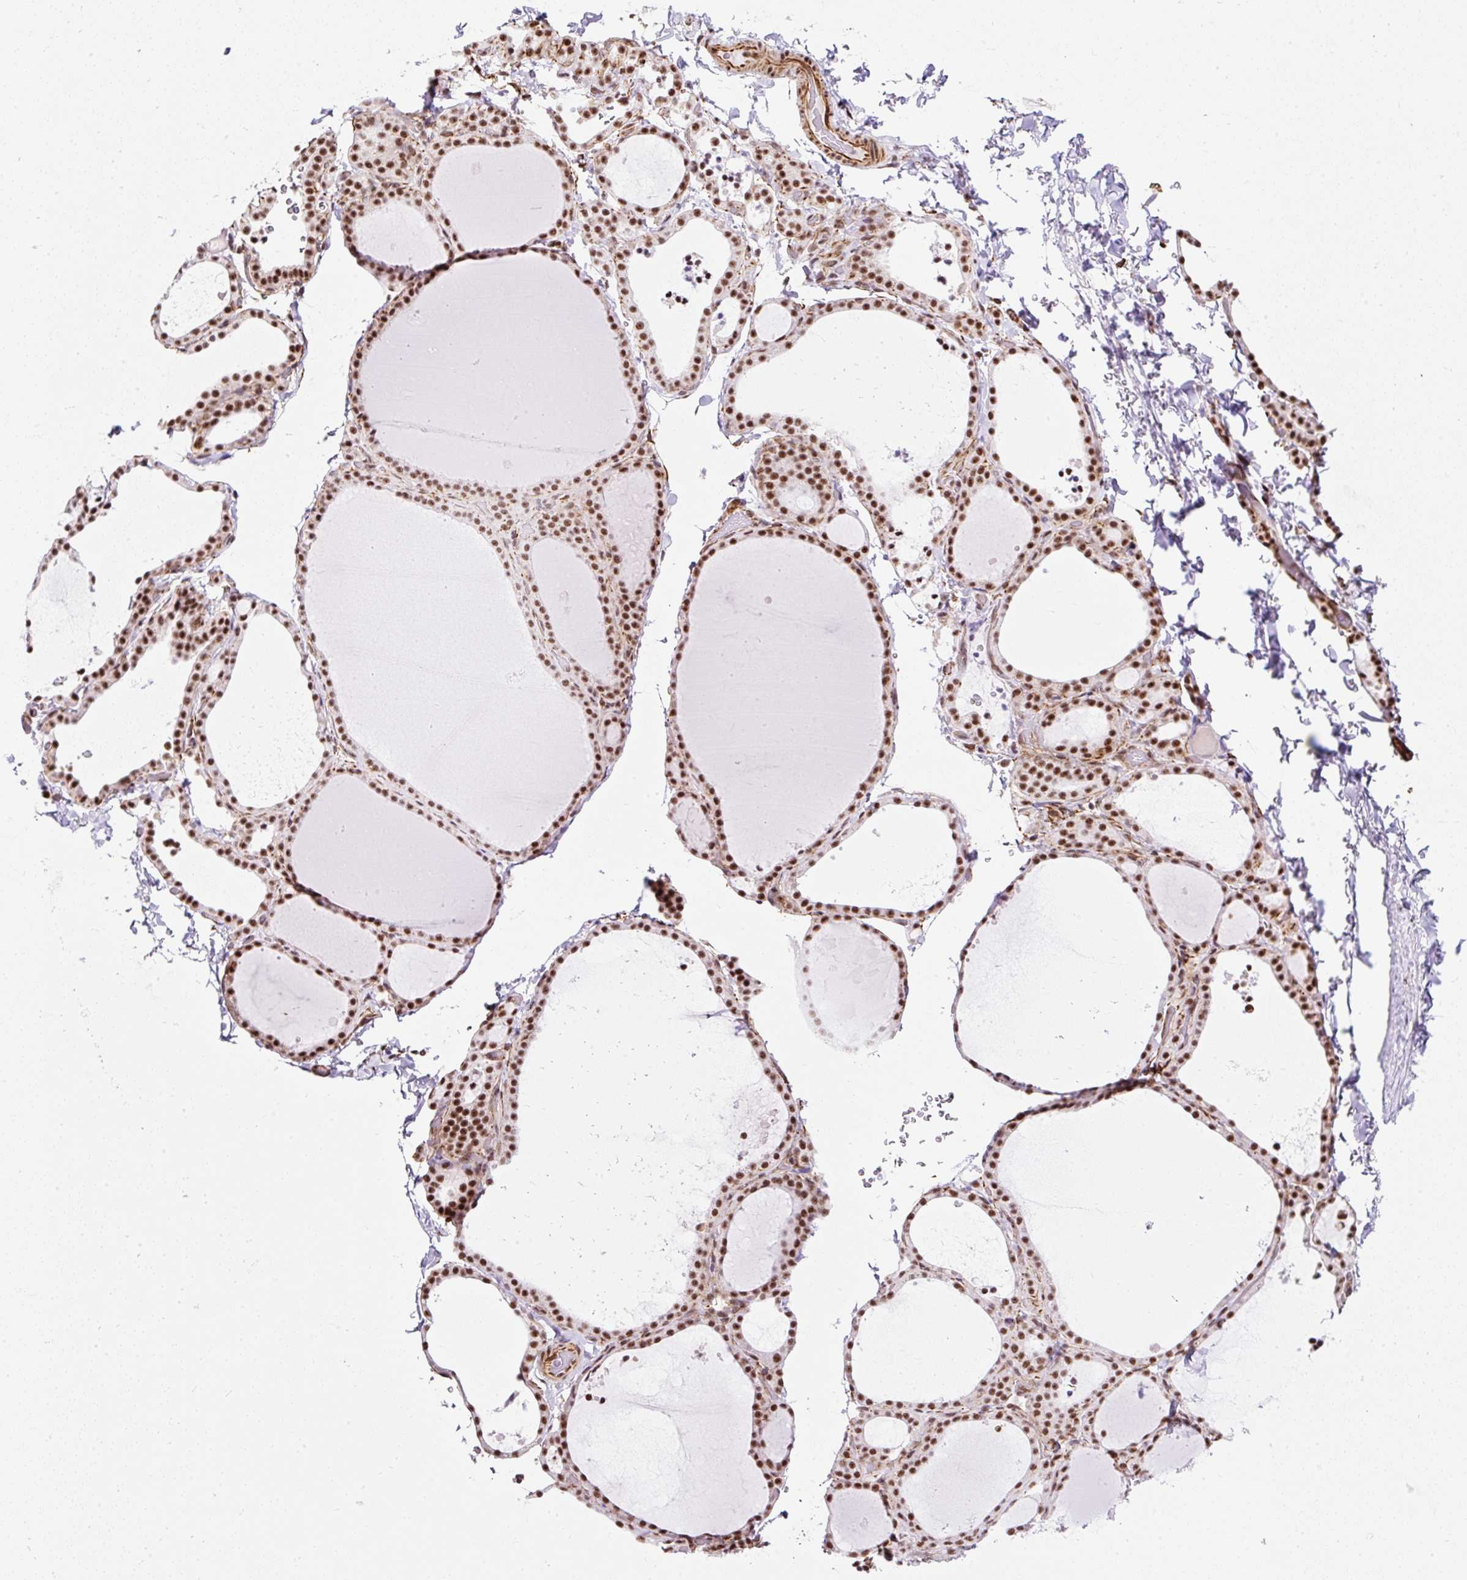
{"staining": {"intensity": "strong", "quantity": ">75%", "location": "nuclear"}, "tissue": "thyroid gland", "cell_type": "Glandular cells", "image_type": "normal", "snomed": [{"axis": "morphology", "description": "Normal tissue, NOS"}, {"axis": "topography", "description": "Thyroid gland"}], "caption": "DAB immunohistochemical staining of benign human thyroid gland exhibits strong nuclear protein staining in approximately >75% of glandular cells.", "gene": "FMC1", "patient": {"sex": "female", "age": 22}}